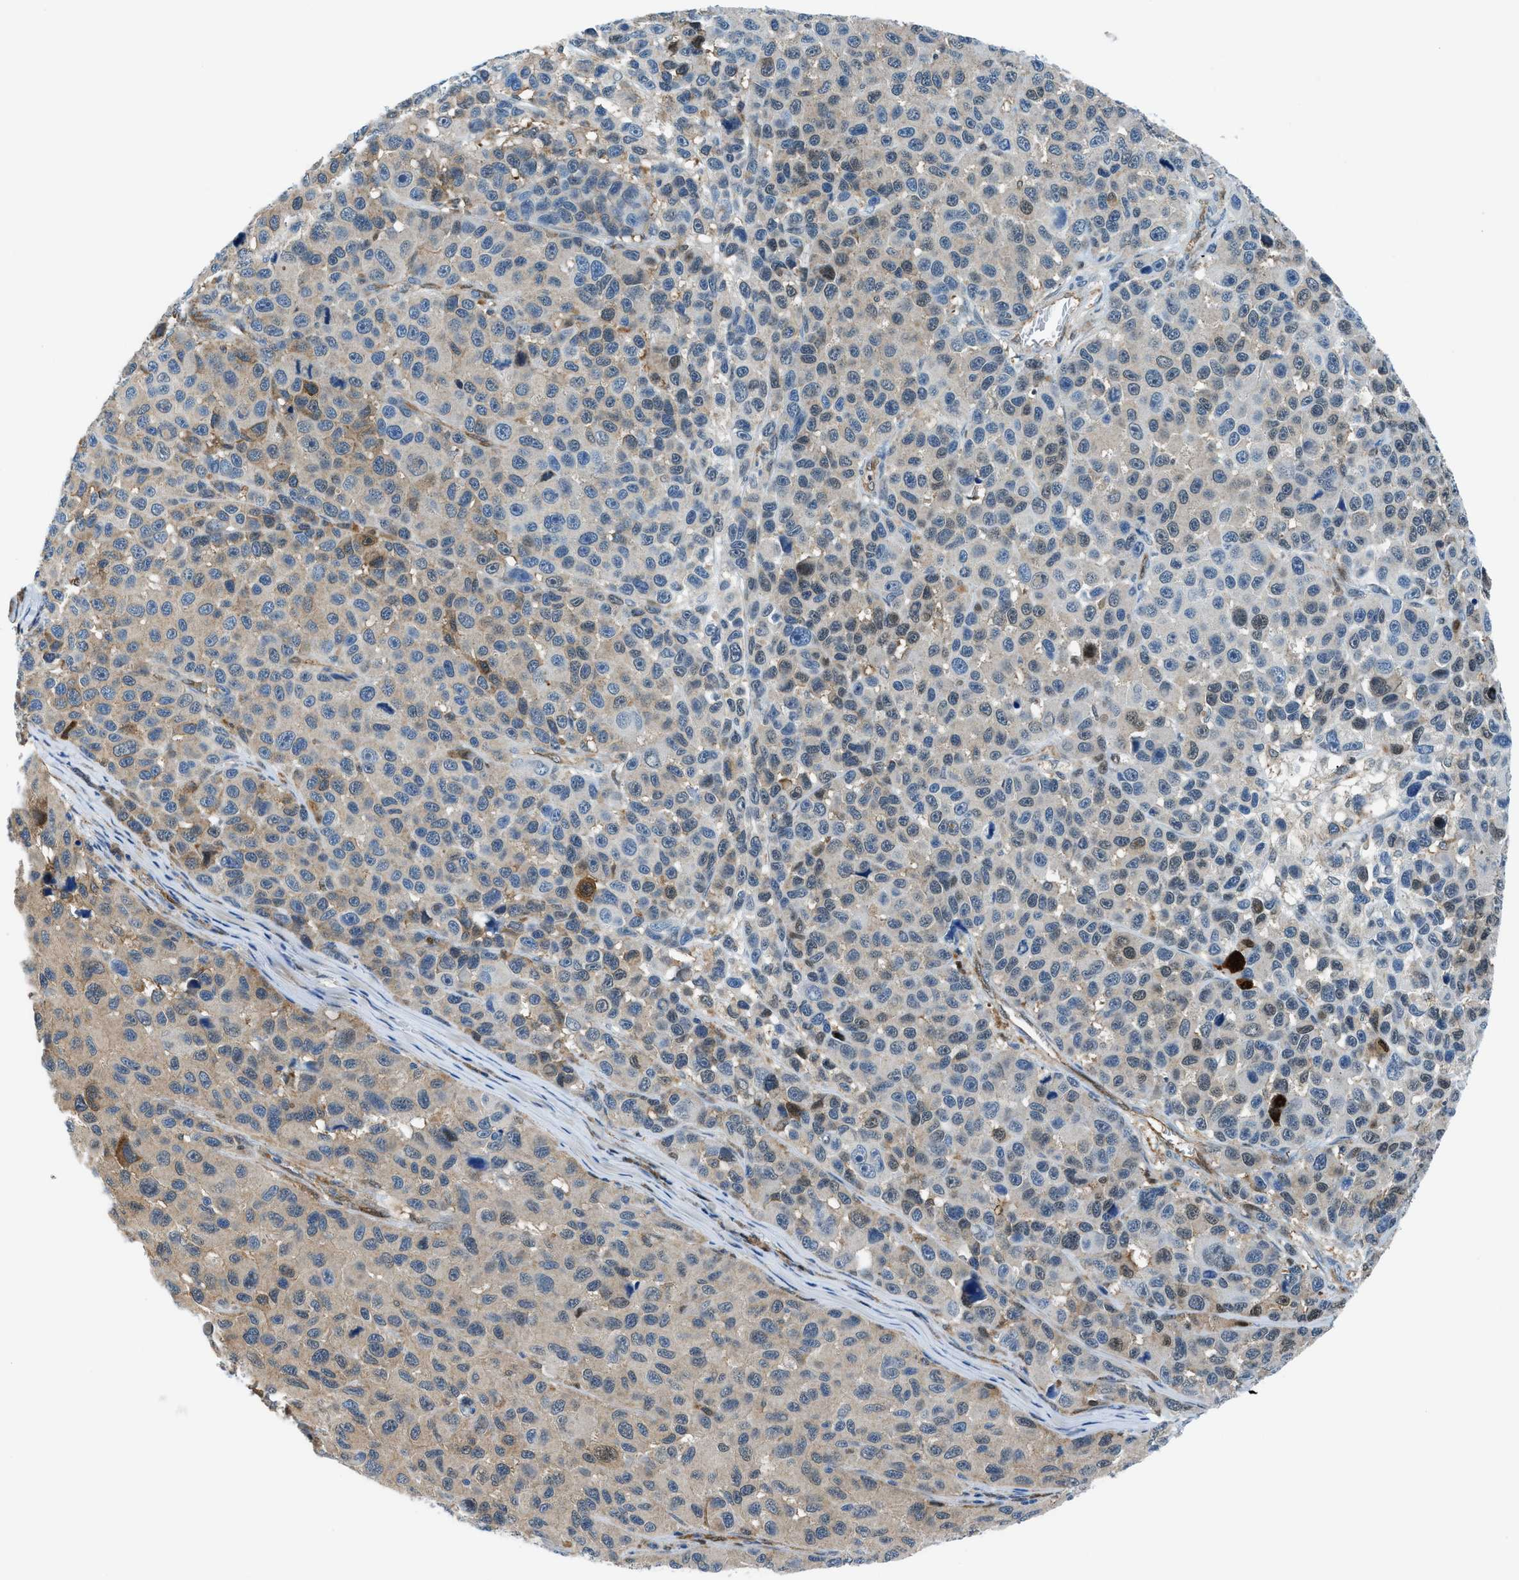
{"staining": {"intensity": "weak", "quantity": "<25%", "location": "cytoplasmic/membranous"}, "tissue": "melanoma", "cell_type": "Tumor cells", "image_type": "cancer", "snomed": [{"axis": "morphology", "description": "Malignant melanoma, NOS"}, {"axis": "topography", "description": "Skin"}], "caption": "IHC histopathology image of neoplastic tissue: human melanoma stained with DAB (3,3'-diaminobenzidine) demonstrates no significant protein positivity in tumor cells.", "gene": "YWHAE", "patient": {"sex": "male", "age": 53}}